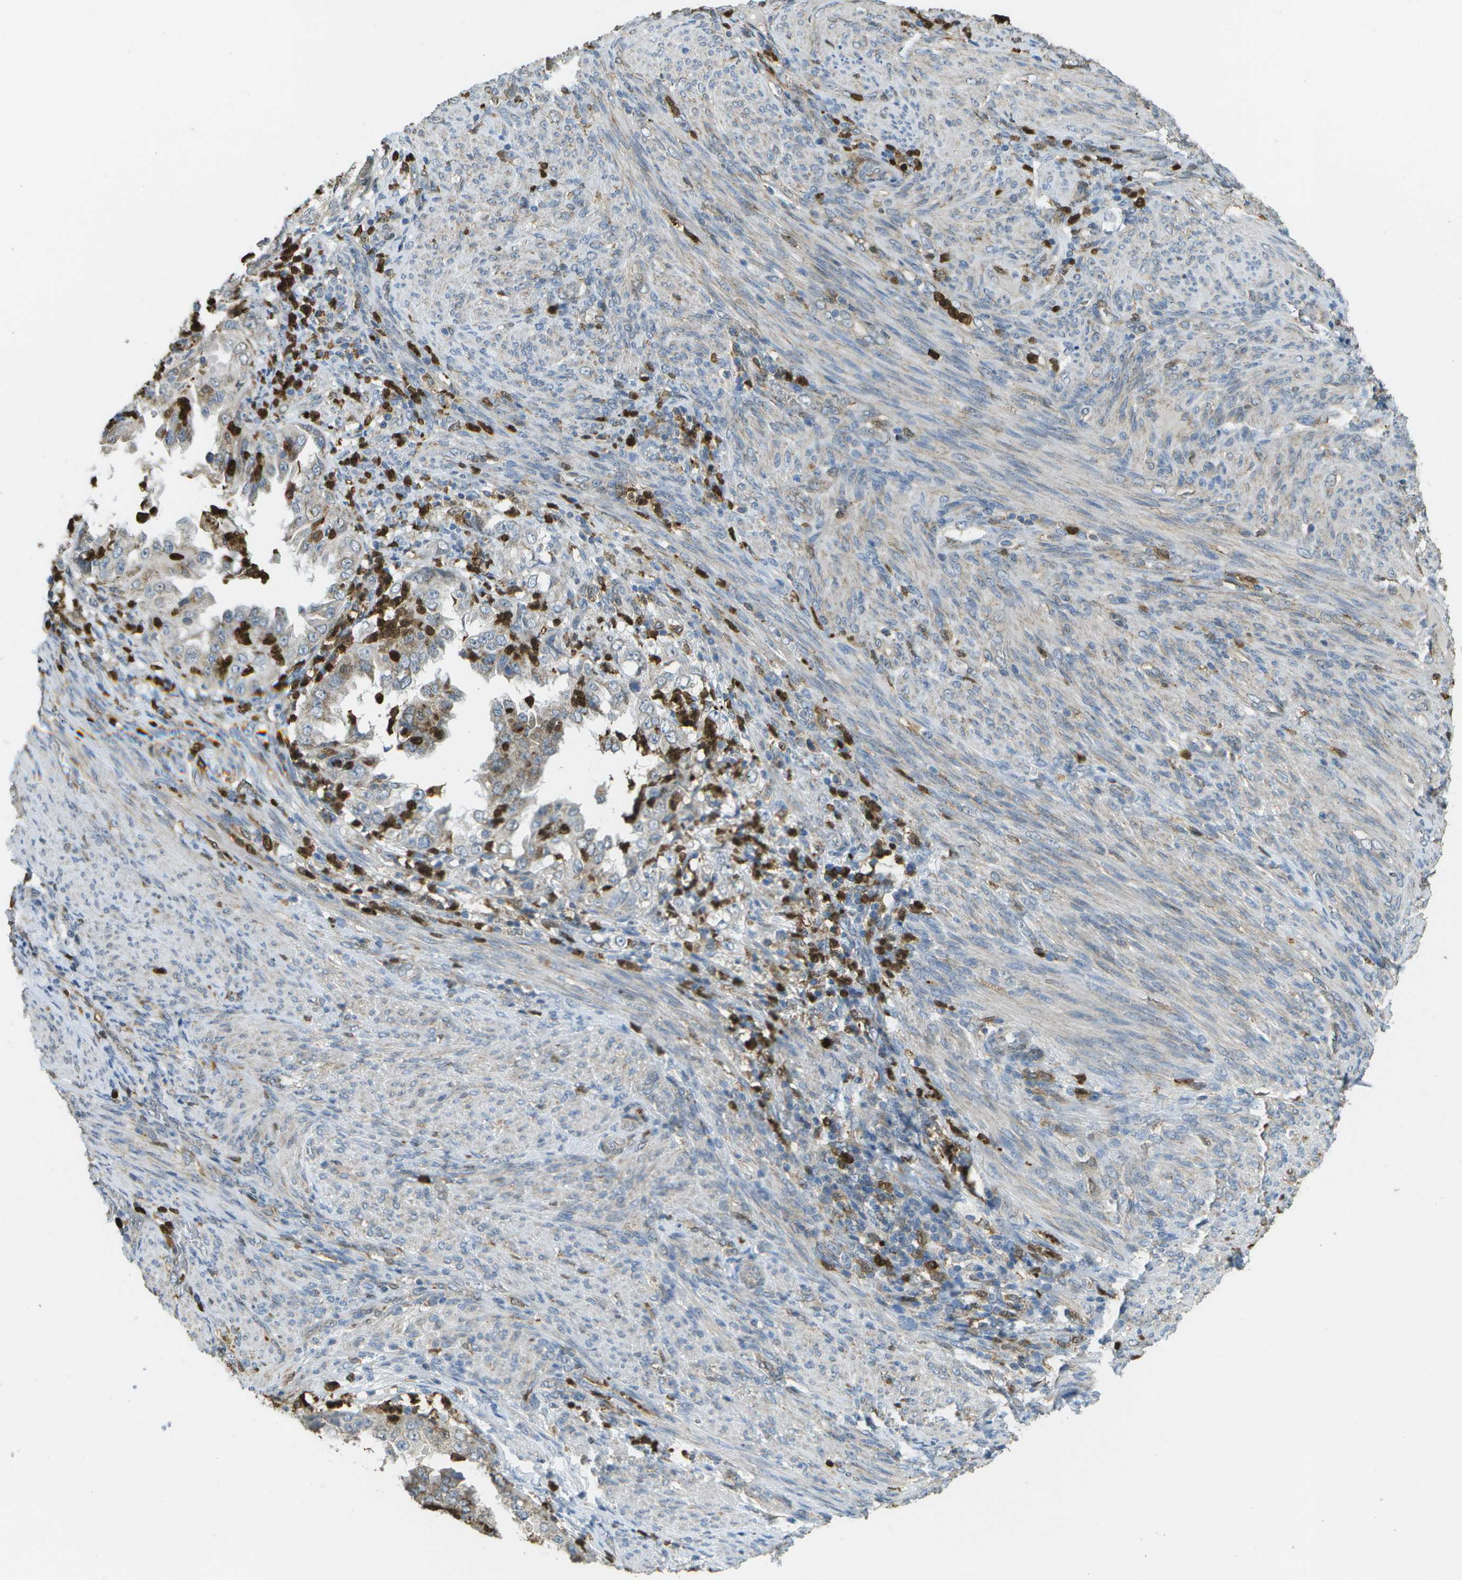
{"staining": {"intensity": "weak", "quantity": ">75%", "location": "cytoplasmic/membranous"}, "tissue": "endometrial cancer", "cell_type": "Tumor cells", "image_type": "cancer", "snomed": [{"axis": "morphology", "description": "Adenocarcinoma, NOS"}, {"axis": "topography", "description": "Endometrium"}], "caption": "The immunohistochemical stain shows weak cytoplasmic/membranous positivity in tumor cells of adenocarcinoma (endometrial) tissue.", "gene": "CACHD1", "patient": {"sex": "female", "age": 85}}